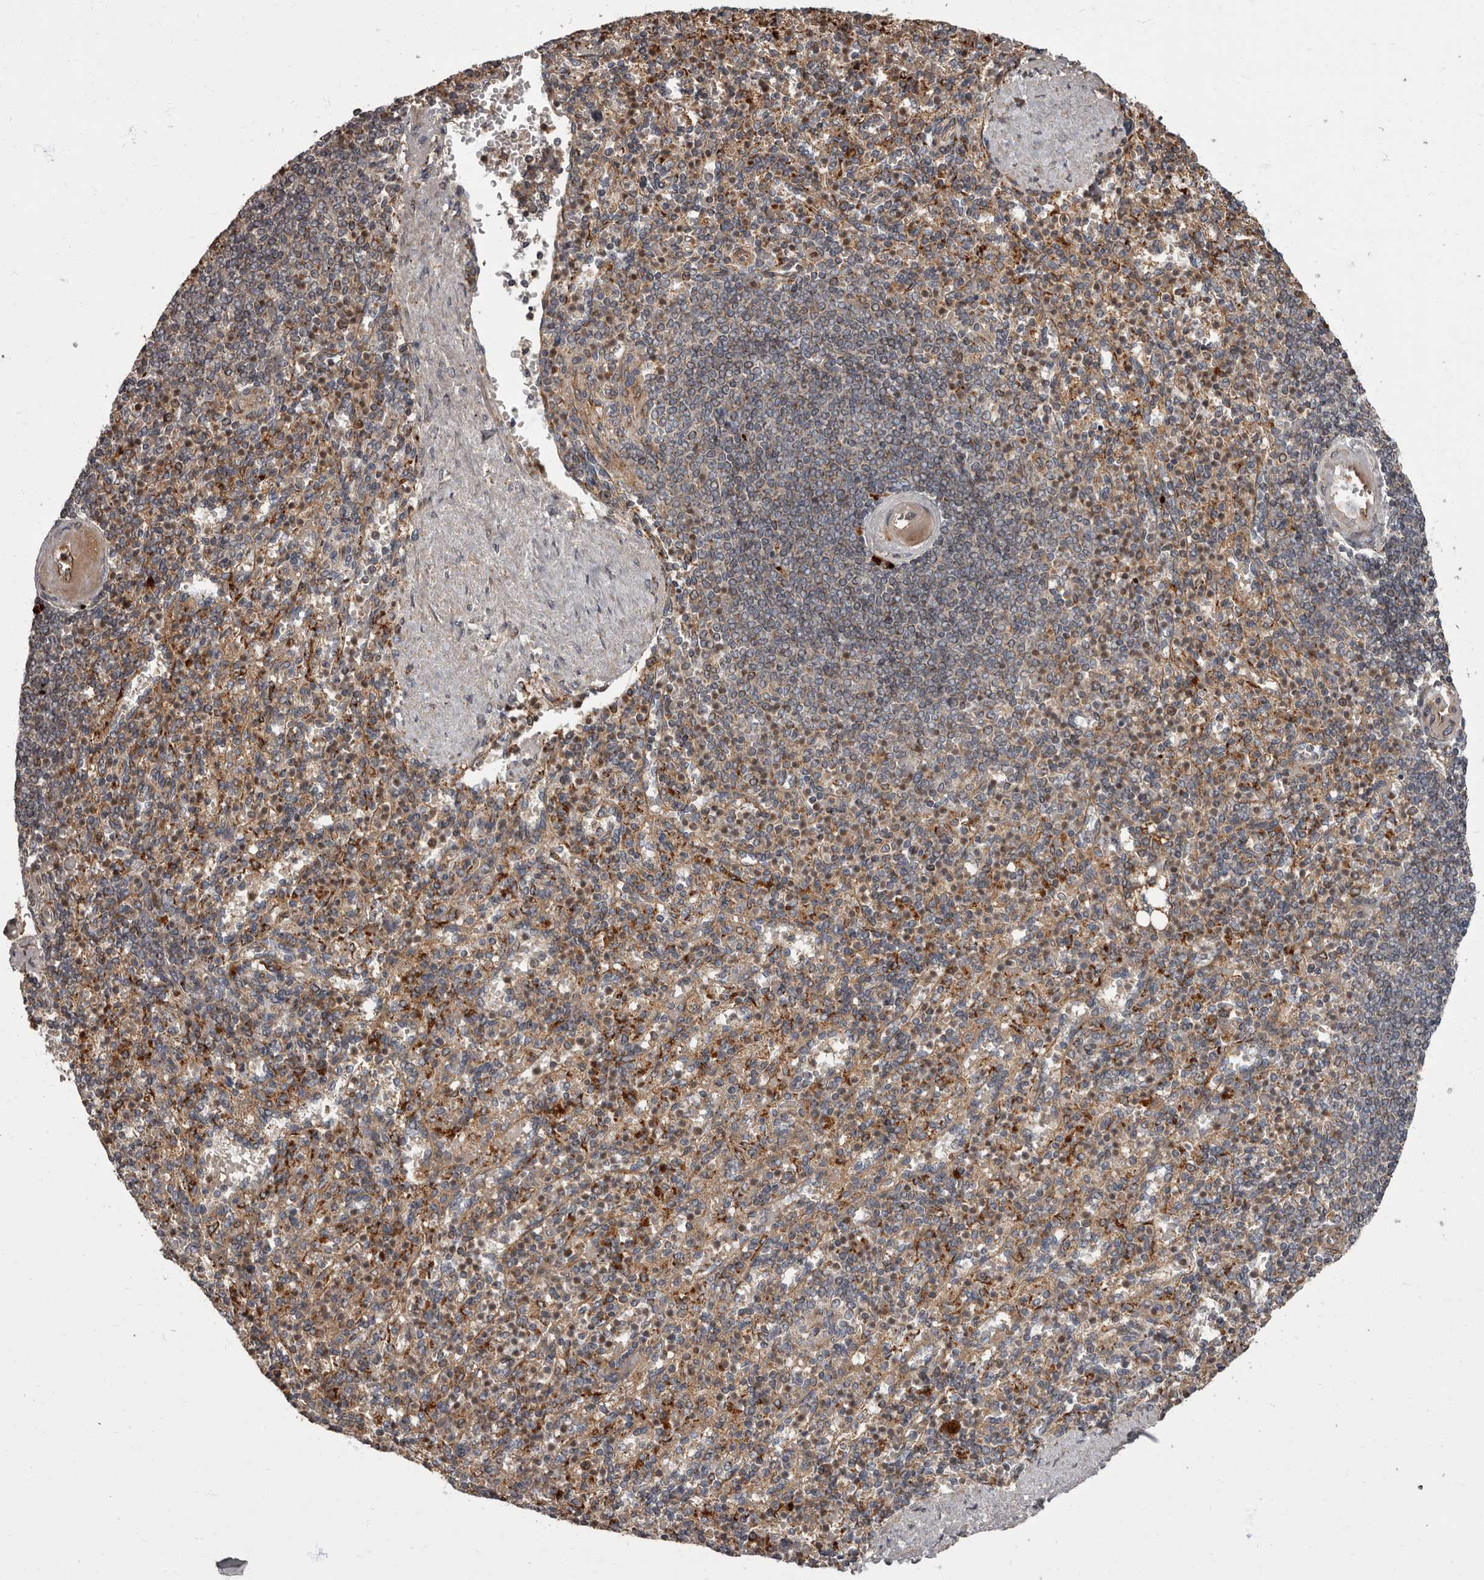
{"staining": {"intensity": "moderate", "quantity": "25%-75%", "location": "cytoplasmic/membranous"}, "tissue": "spleen", "cell_type": "Cells in red pulp", "image_type": "normal", "snomed": [{"axis": "morphology", "description": "Normal tissue, NOS"}, {"axis": "topography", "description": "Spleen"}], "caption": "A medium amount of moderate cytoplasmic/membranous staining is appreciated in approximately 25%-75% of cells in red pulp in unremarkable spleen.", "gene": "ADCY2", "patient": {"sex": "female", "age": 74}}